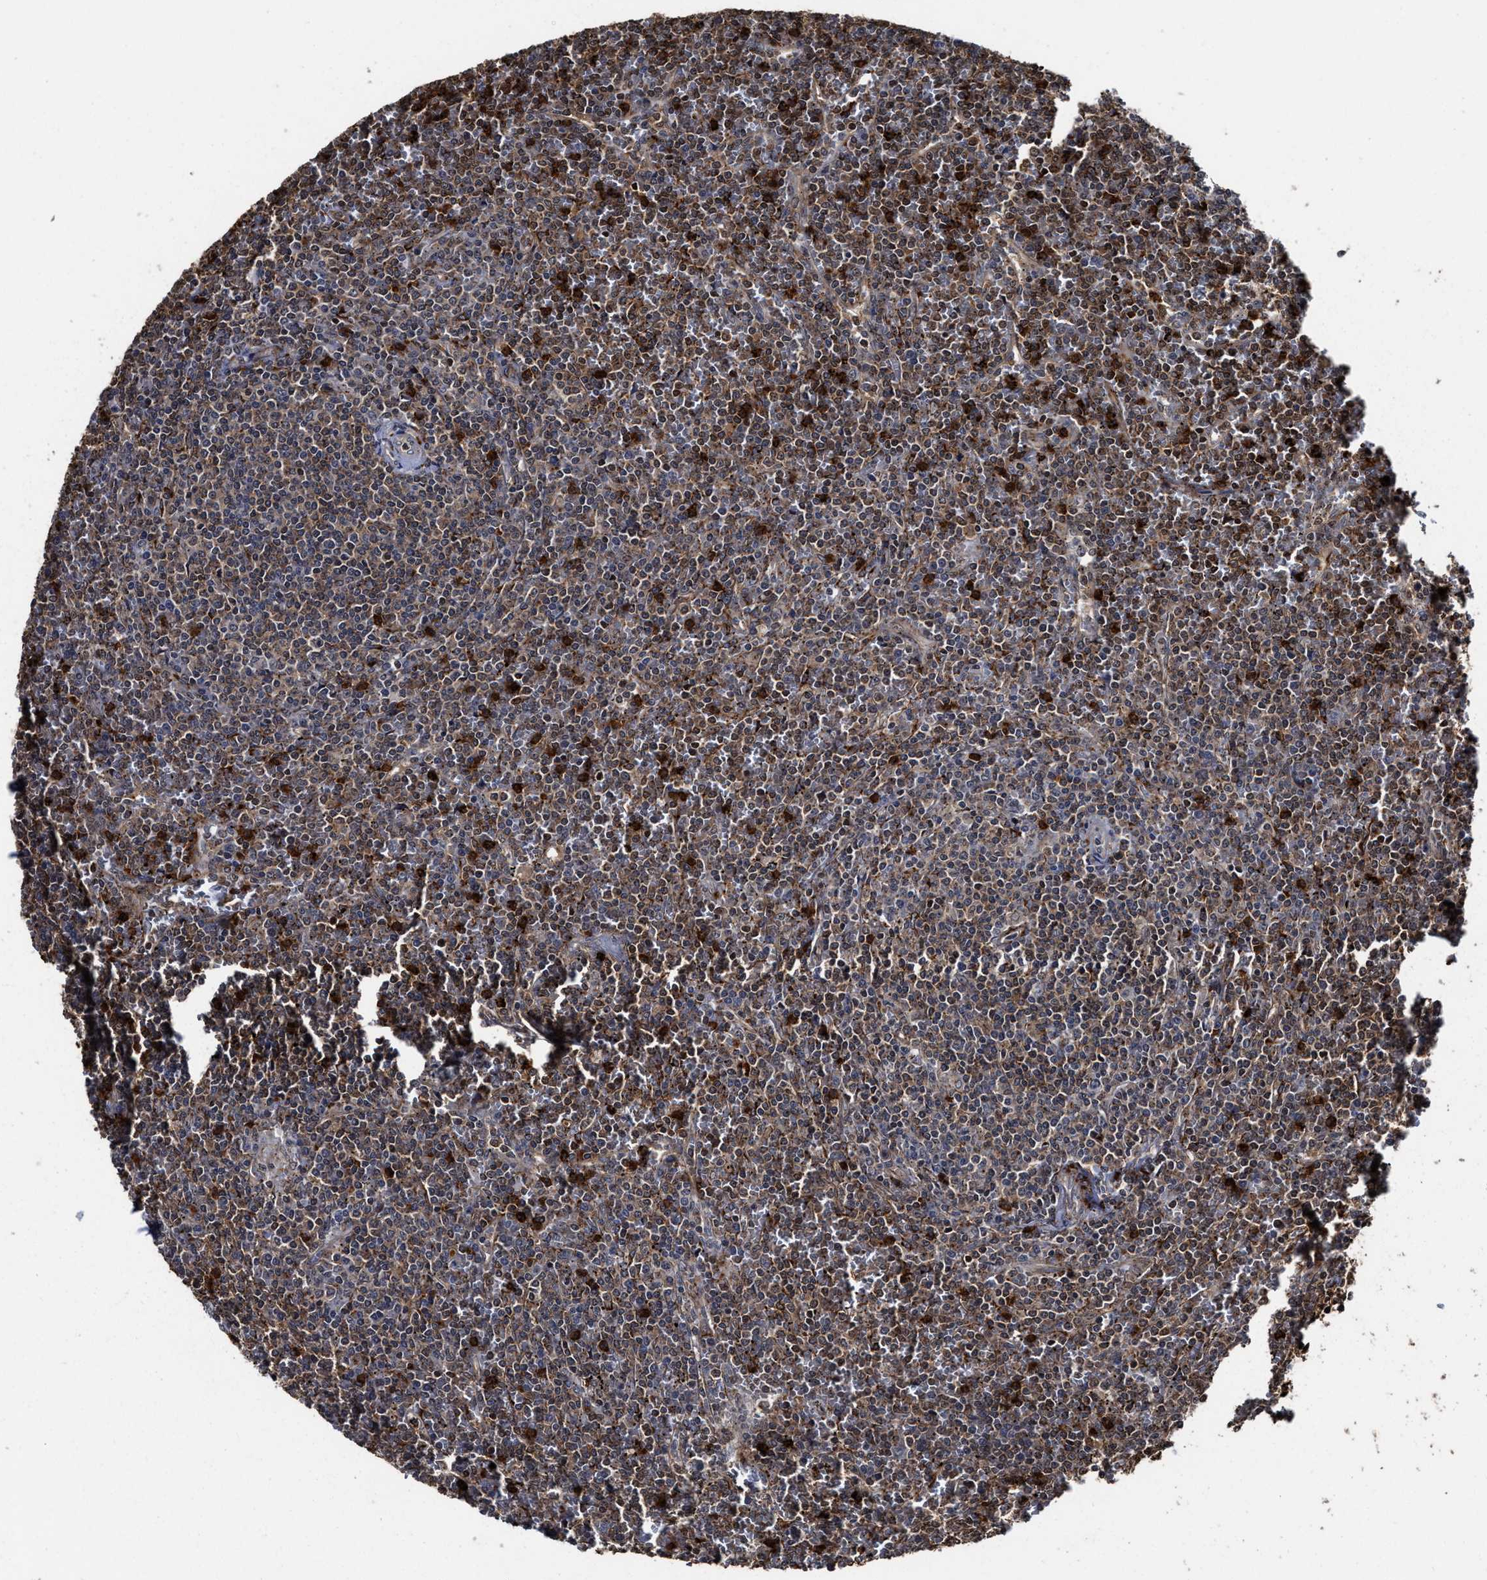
{"staining": {"intensity": "moderate", "quantity": "25%-75%", "location": "nuclear"}, "tissue": "lymphoma", "cell_type": "Tumor cells", "image_type": "cancer", "snomed": [{"axis": "morphology", "description": "Malignant lymphoma, non-Hodgkin's type, Low grade"}, {"axis": "topography", "description": "Spleen"}], "caption": "This is an image of immunohistochemistry staining of lymphoma, which shows moderate expression in the nuclear of tumor cells.", "gene": "SEPTIN2", "patient": {"sex": "female", "age": 19}}